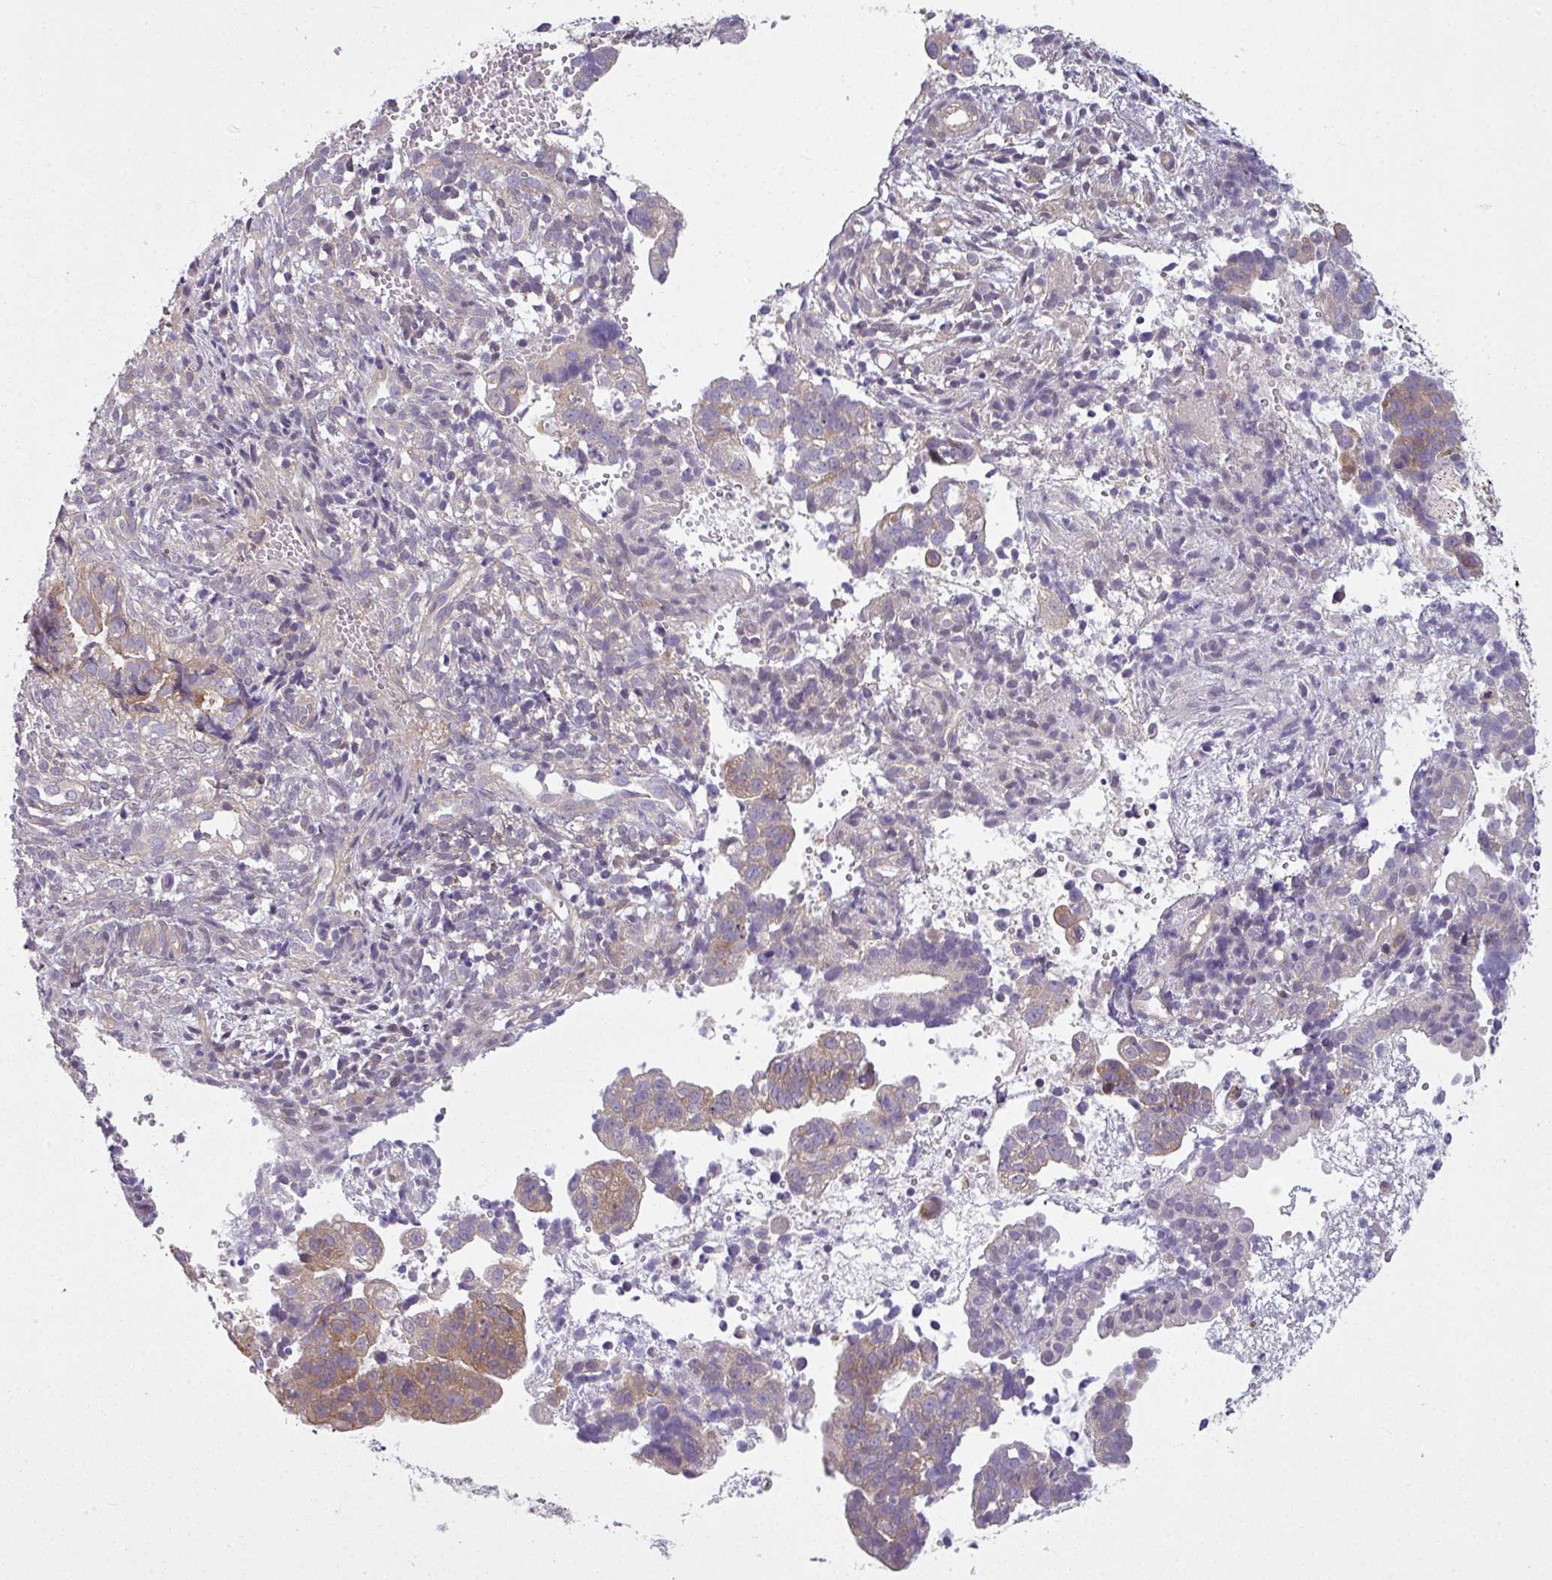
{"staining": {"intensity": "moderate", "quantity": "25%-75%", "location": "cytoplasmic/membranous"}, "tissue": "endometrial cancer", "cell_type": "Tumor cells", "image_type": "cancer", "snomed": [{"axis": "morphology", "description": "Adenocarcinoma, NOS"}, {"axis": "topography", "description": "Endometrium"}], "caption": "Immunohistochemical staining of adenocarcinoma (endometrial) displays medium levels of moderate cytoplasmic/membranous positivity in approximately 25%-75% of tumor cells.", "gene": "CAMK2B", "patient": {"sex": "female", "age": 76}}